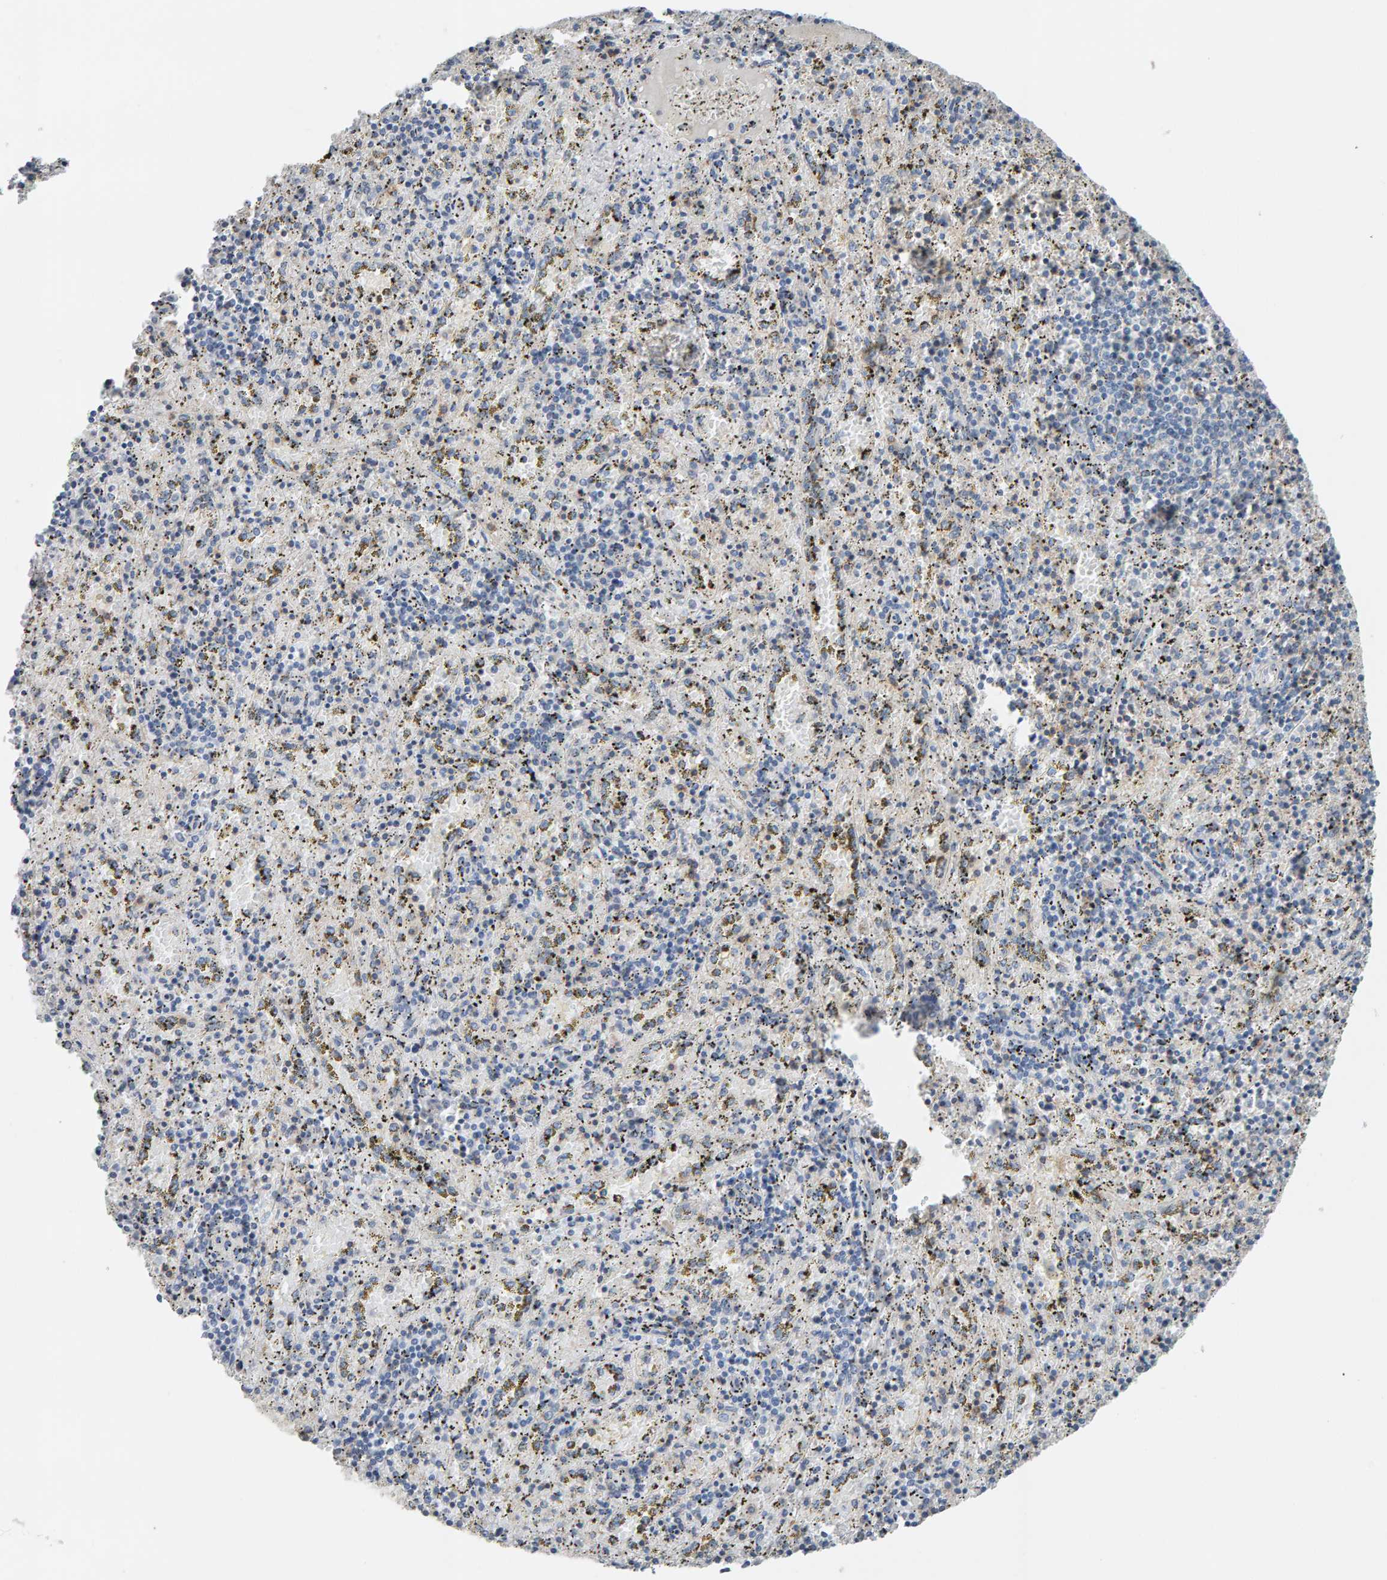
{"staining": {"intensity": "moderate", "quantity": "<25%", "location": "cytoplasmic/membranous"}, "tissue": "spleen", "cell_type": "Cells in red pulp", "image_type": "normal", "snomed": [{"axis": "morphology", "description": "Normal tissue, NOS"}, {"axis": "topography", "description": "Spleen"}], "caption": "Protein expression analysis of benign human spleen reveals moderate cytoplasmic/membranous positivity in about <25% of cells in red pulp. The staining is performed using DAB brown chromogen to label protein expression. The nuclei are counter-stained blue using hematoxylin.", "gene": "FYN", "patient": {"sex": "male", "age": 11}}